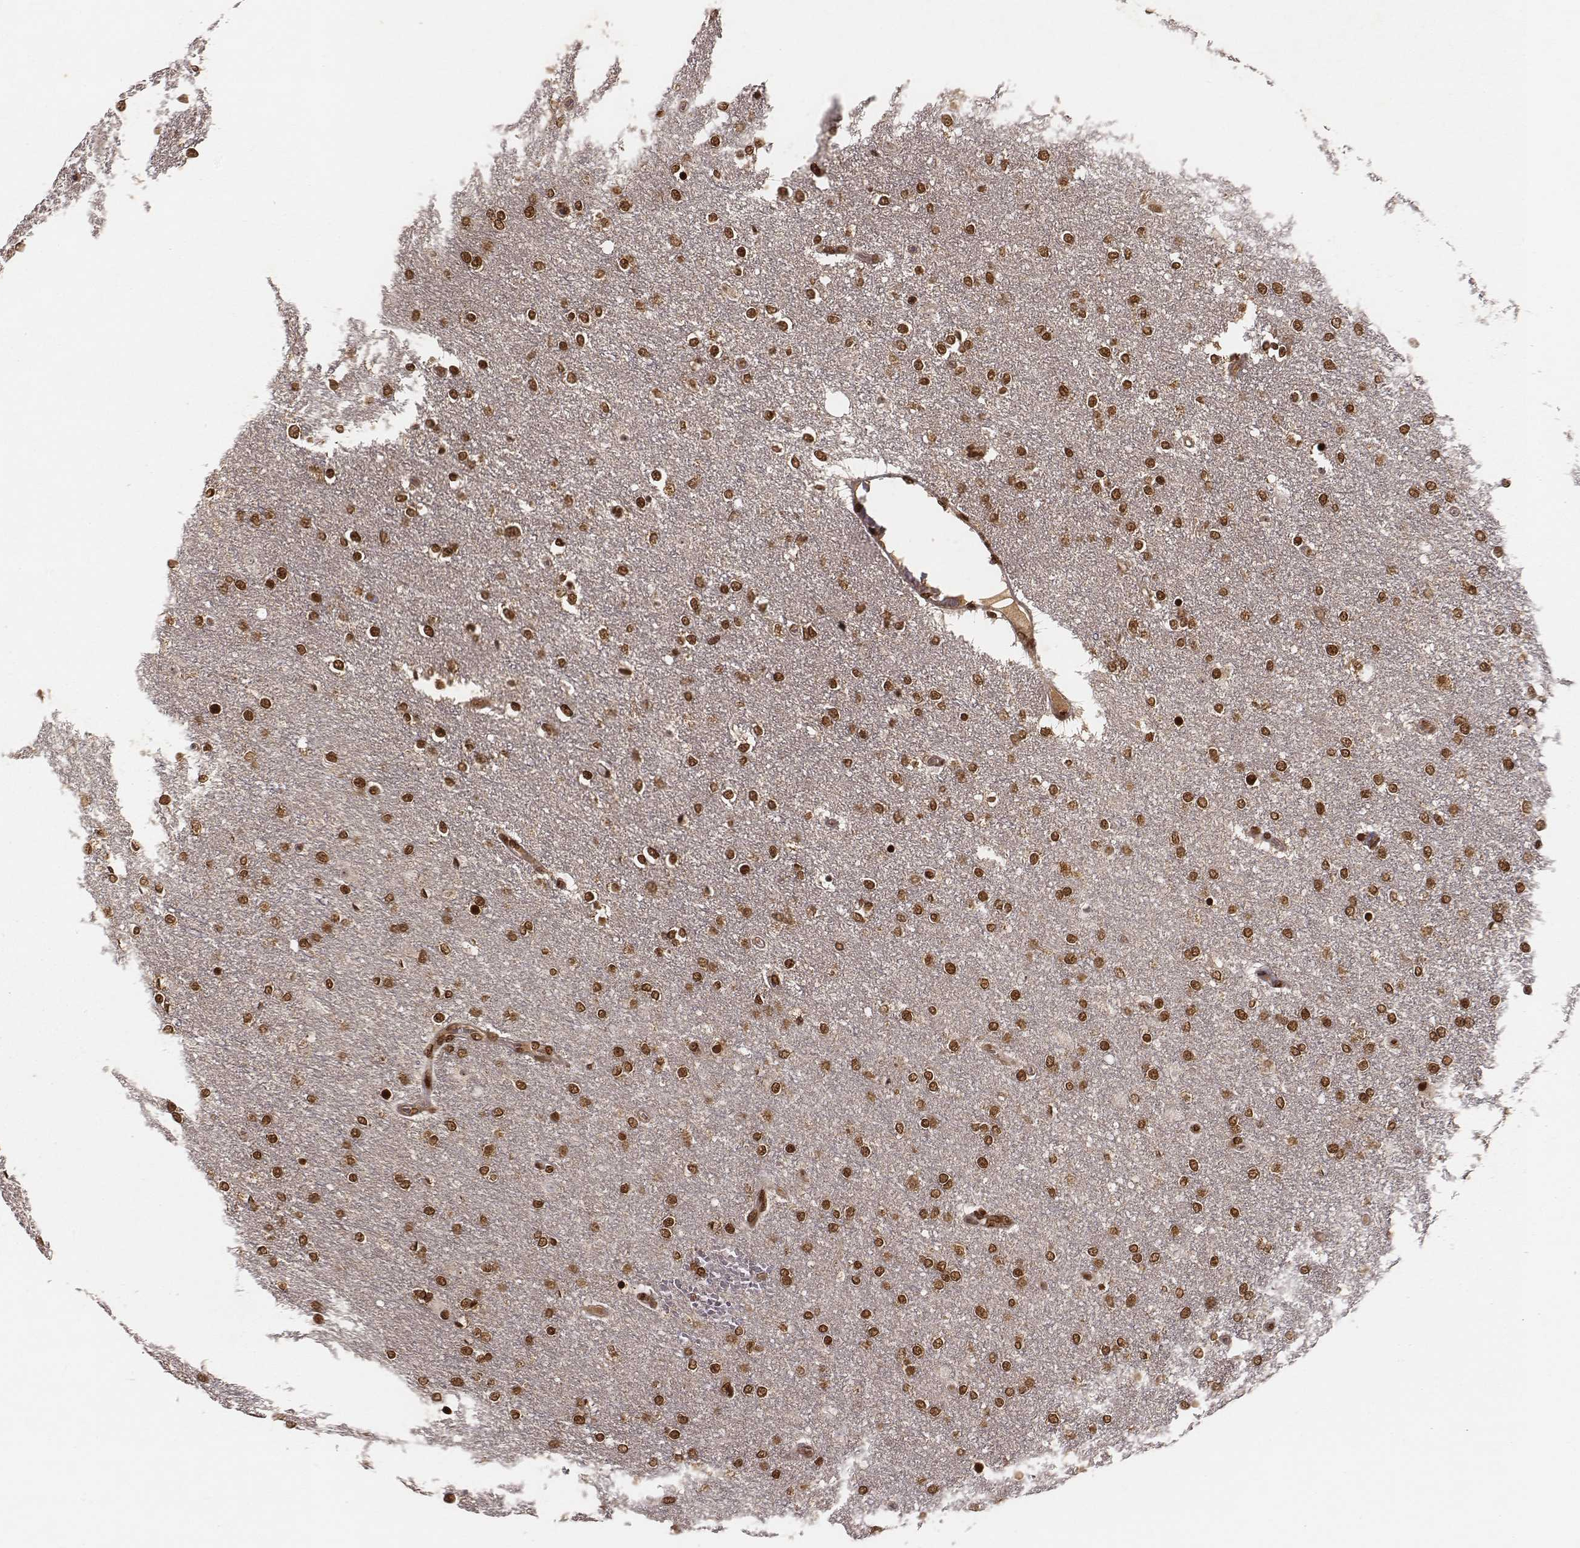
{"staining": {"intensity": "moderate", "quantity": ">75%", "location": "nuclear"}, "tissue": "glioma", "cell_type": "Tumor cells", "image_type": "cancer", "snomed": [{"axis": "morphology", "description": "Glioma, malignant, High grade"}, {"axis": "topography", "description": "Brain"}], "caption": "A micrograph of human malignant high-grade glioma stained for a protein demonstrates moderate nuclear brown staining in tumor cells. The staining was performed using DAB (3,3'-diaminobenzidine) to visualize the protein expression in brown, while the nuclei were stained in blue with hematoxylin (Magnification: 20x).", "gene": "NFX1", "patient": {"sex": "female", "age": 61}}